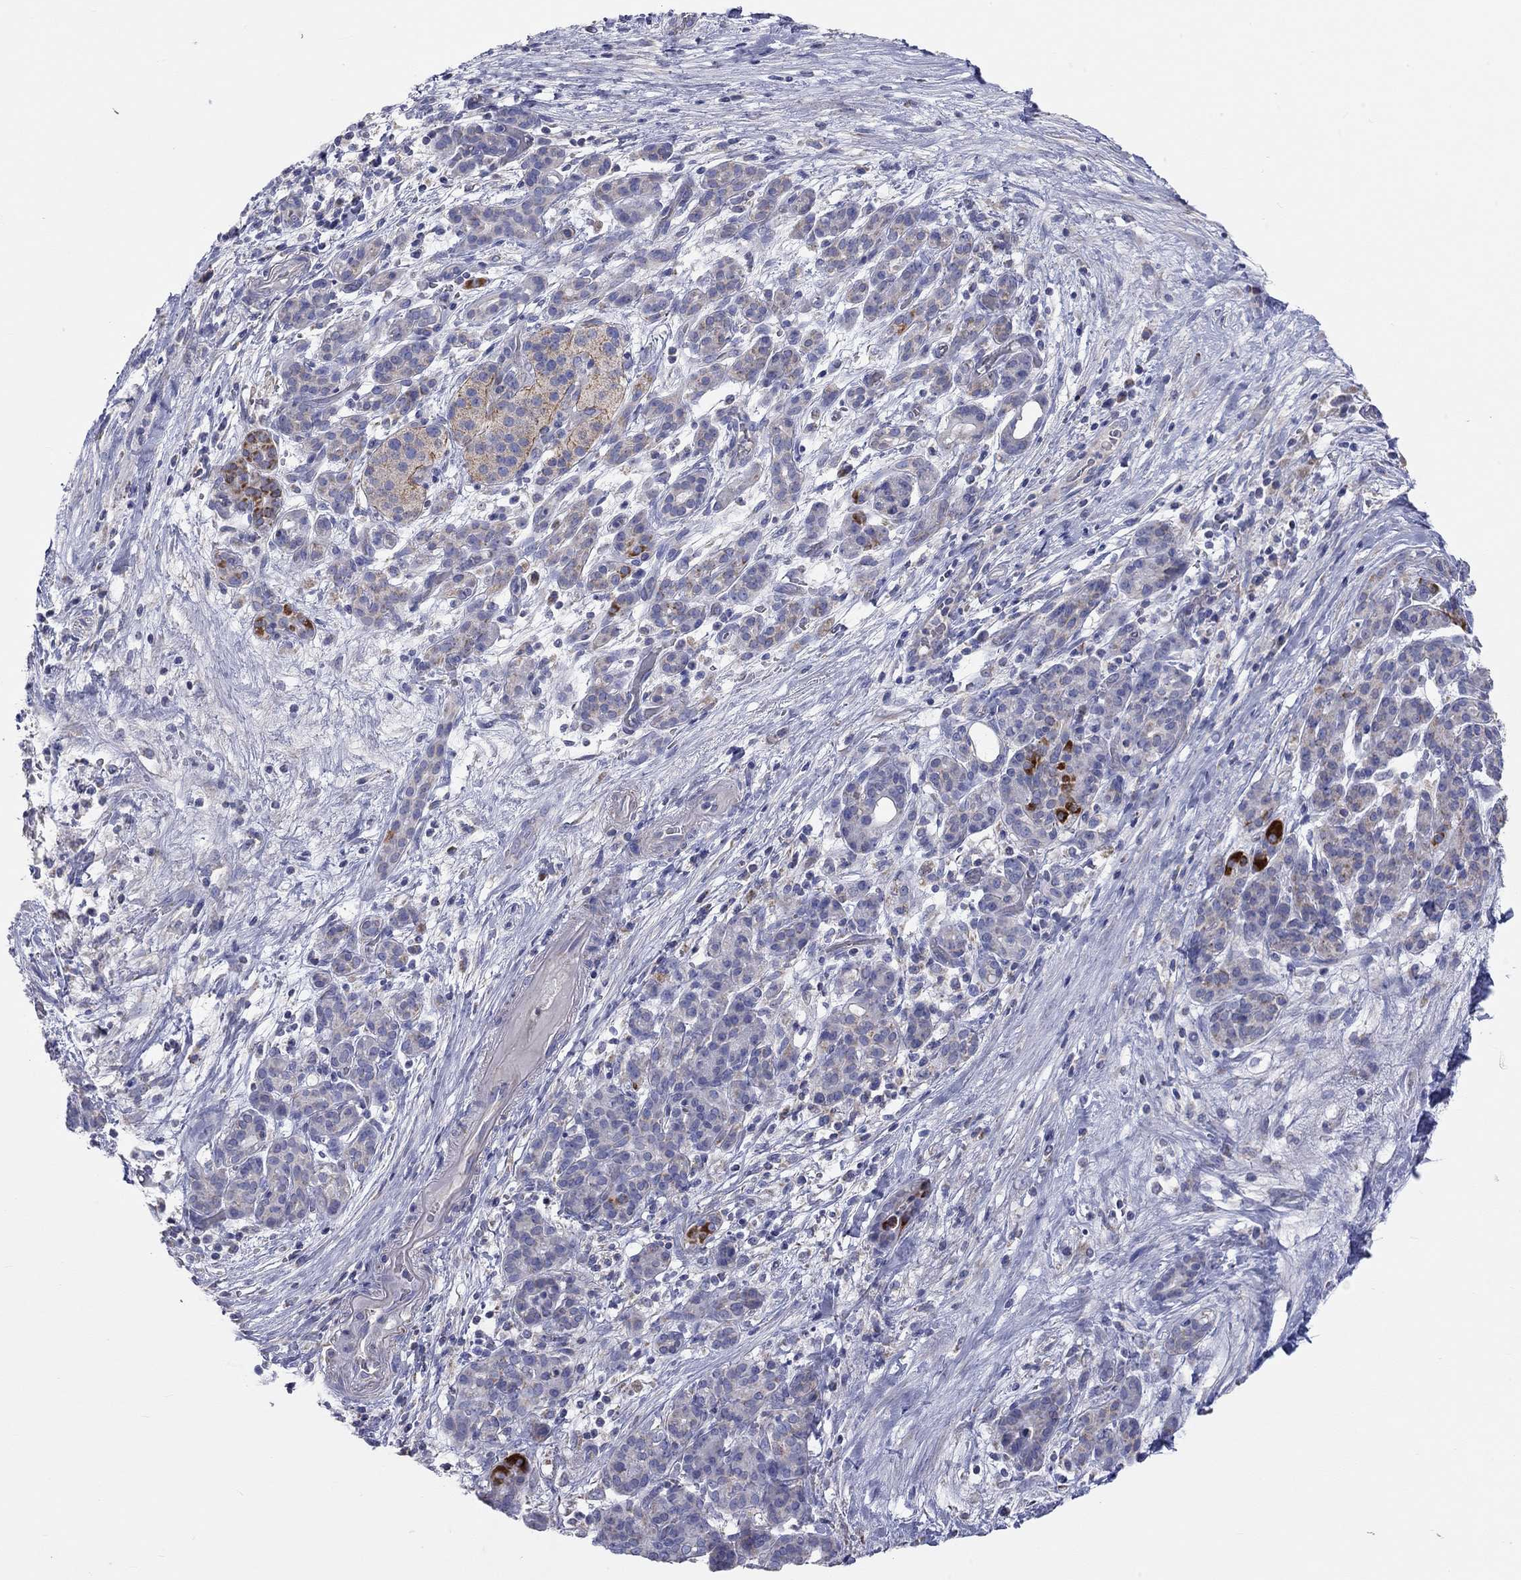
{"staining": {"intensity": "negative", "quantity": "none", "location": "none"}, "tissue": "pancreatic cancer", "cell_type": "Tumor cells", "image_type": "cancer", "snomed": [{"axis": "morphology", "description": "Adenocarcinoma, NOS"}, {"axis": "topography", "description": "Pancreas"}], "caption": "This micrograph is of pancreatic adenocarcinoma stained with immunohistochemistry to label a protein in brown with the nuclei are counter-stained blue. There is no staining in tumor cells.", "gene": "RCAN1", "patient": {"sex": "male", "age": 44}}